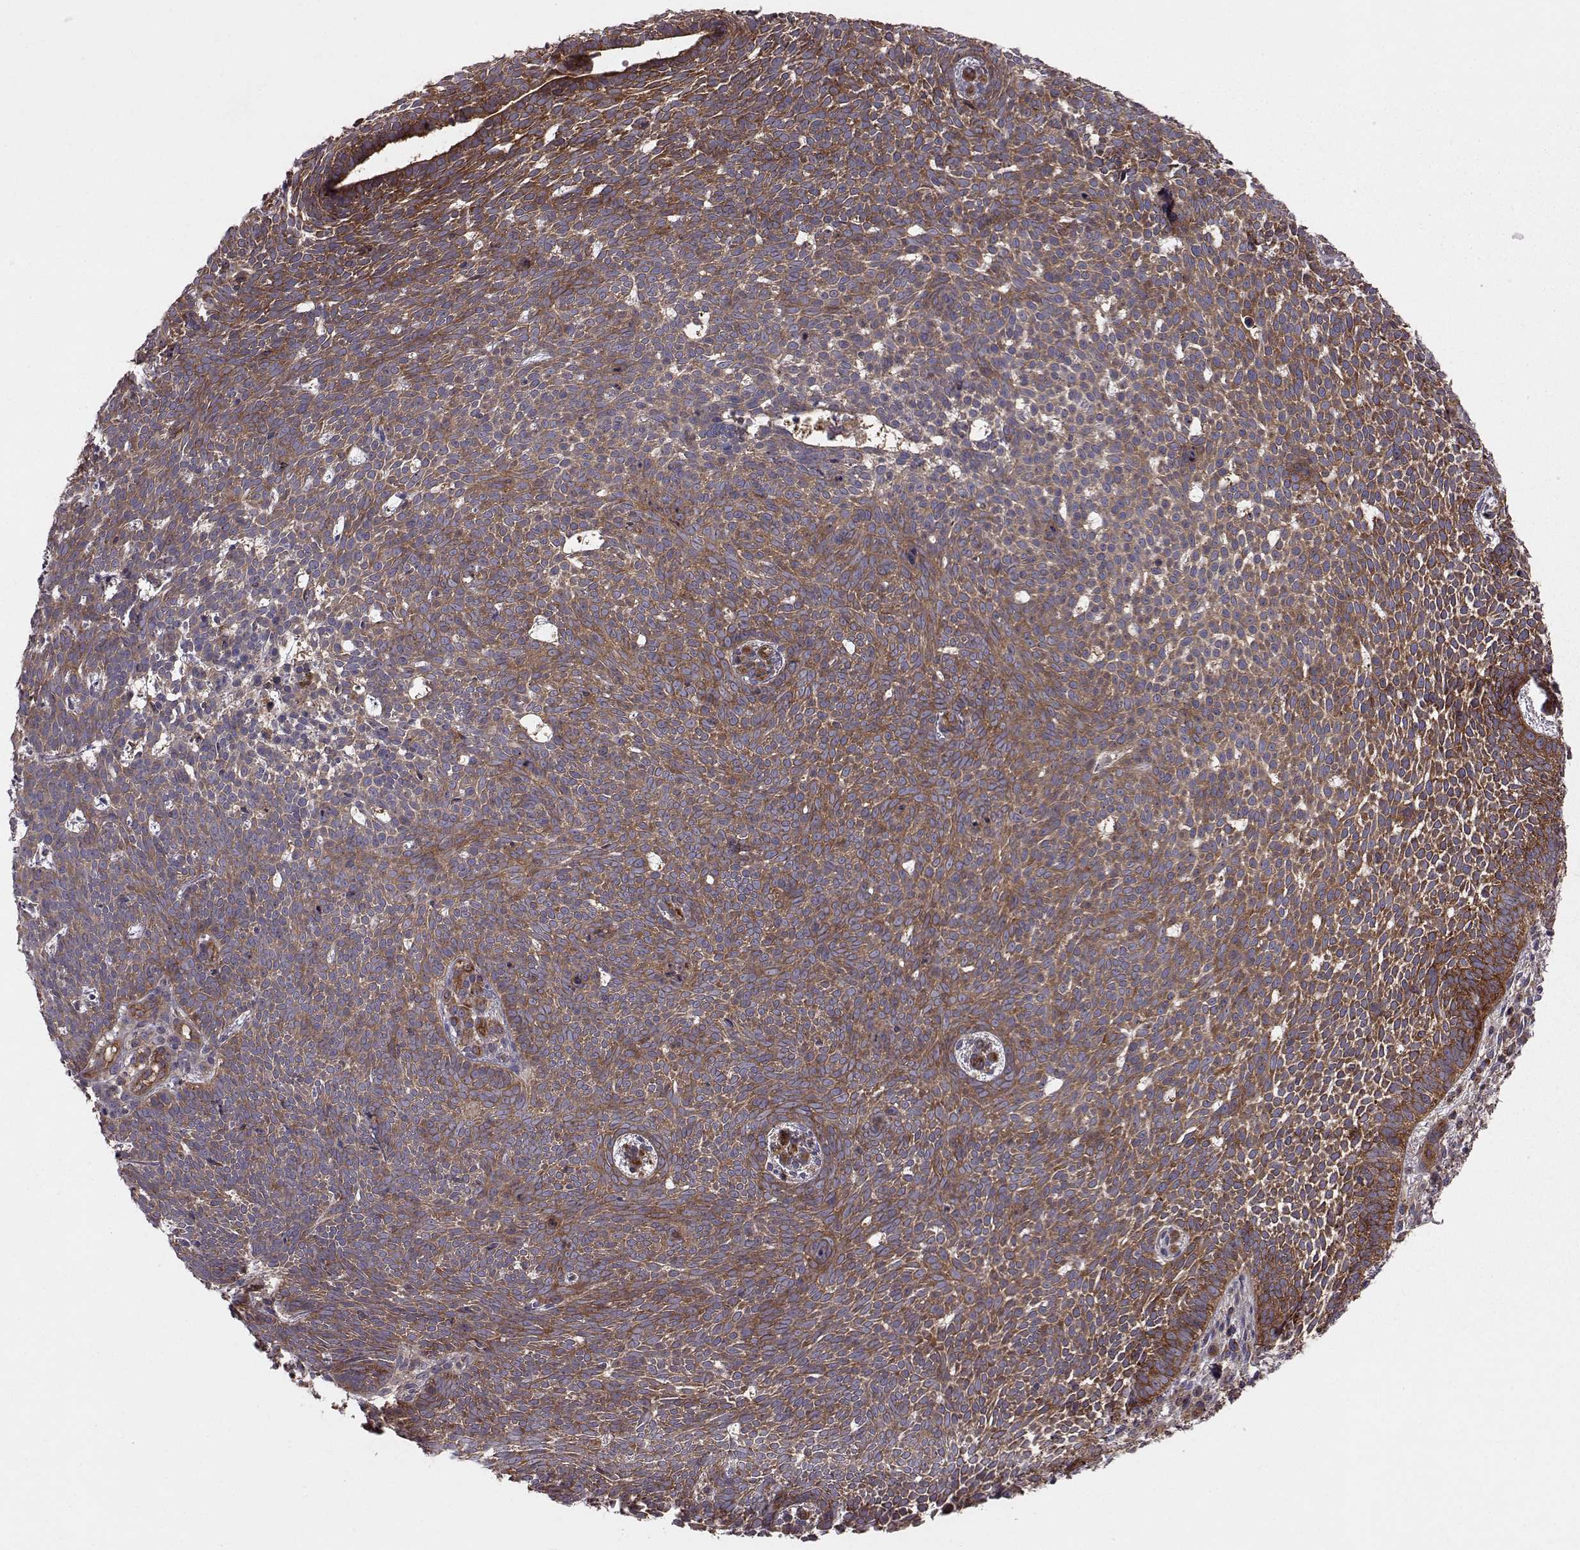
{"staining": {"intensity": "moderate", "quantity": ">75%", "location": "cytoplasmic/membranous"}, "tissue": "skin cancer", "cell_type": "Tumor cells", "image_type": "cancer", "snomed": [{"axis": "morphology", "description": "Basal cell carcinoma"}, {"axis": "topography", "description": "Skin"}], "caption": "The histopathology image demonstrates a brown stain indicating the presence of a protein in the cytoplasmic/membranous of tumor cells in basal cell carcinoma (skin).", "gene": "RABGAP1", "patient": {"sex": "male", "age": 59}}